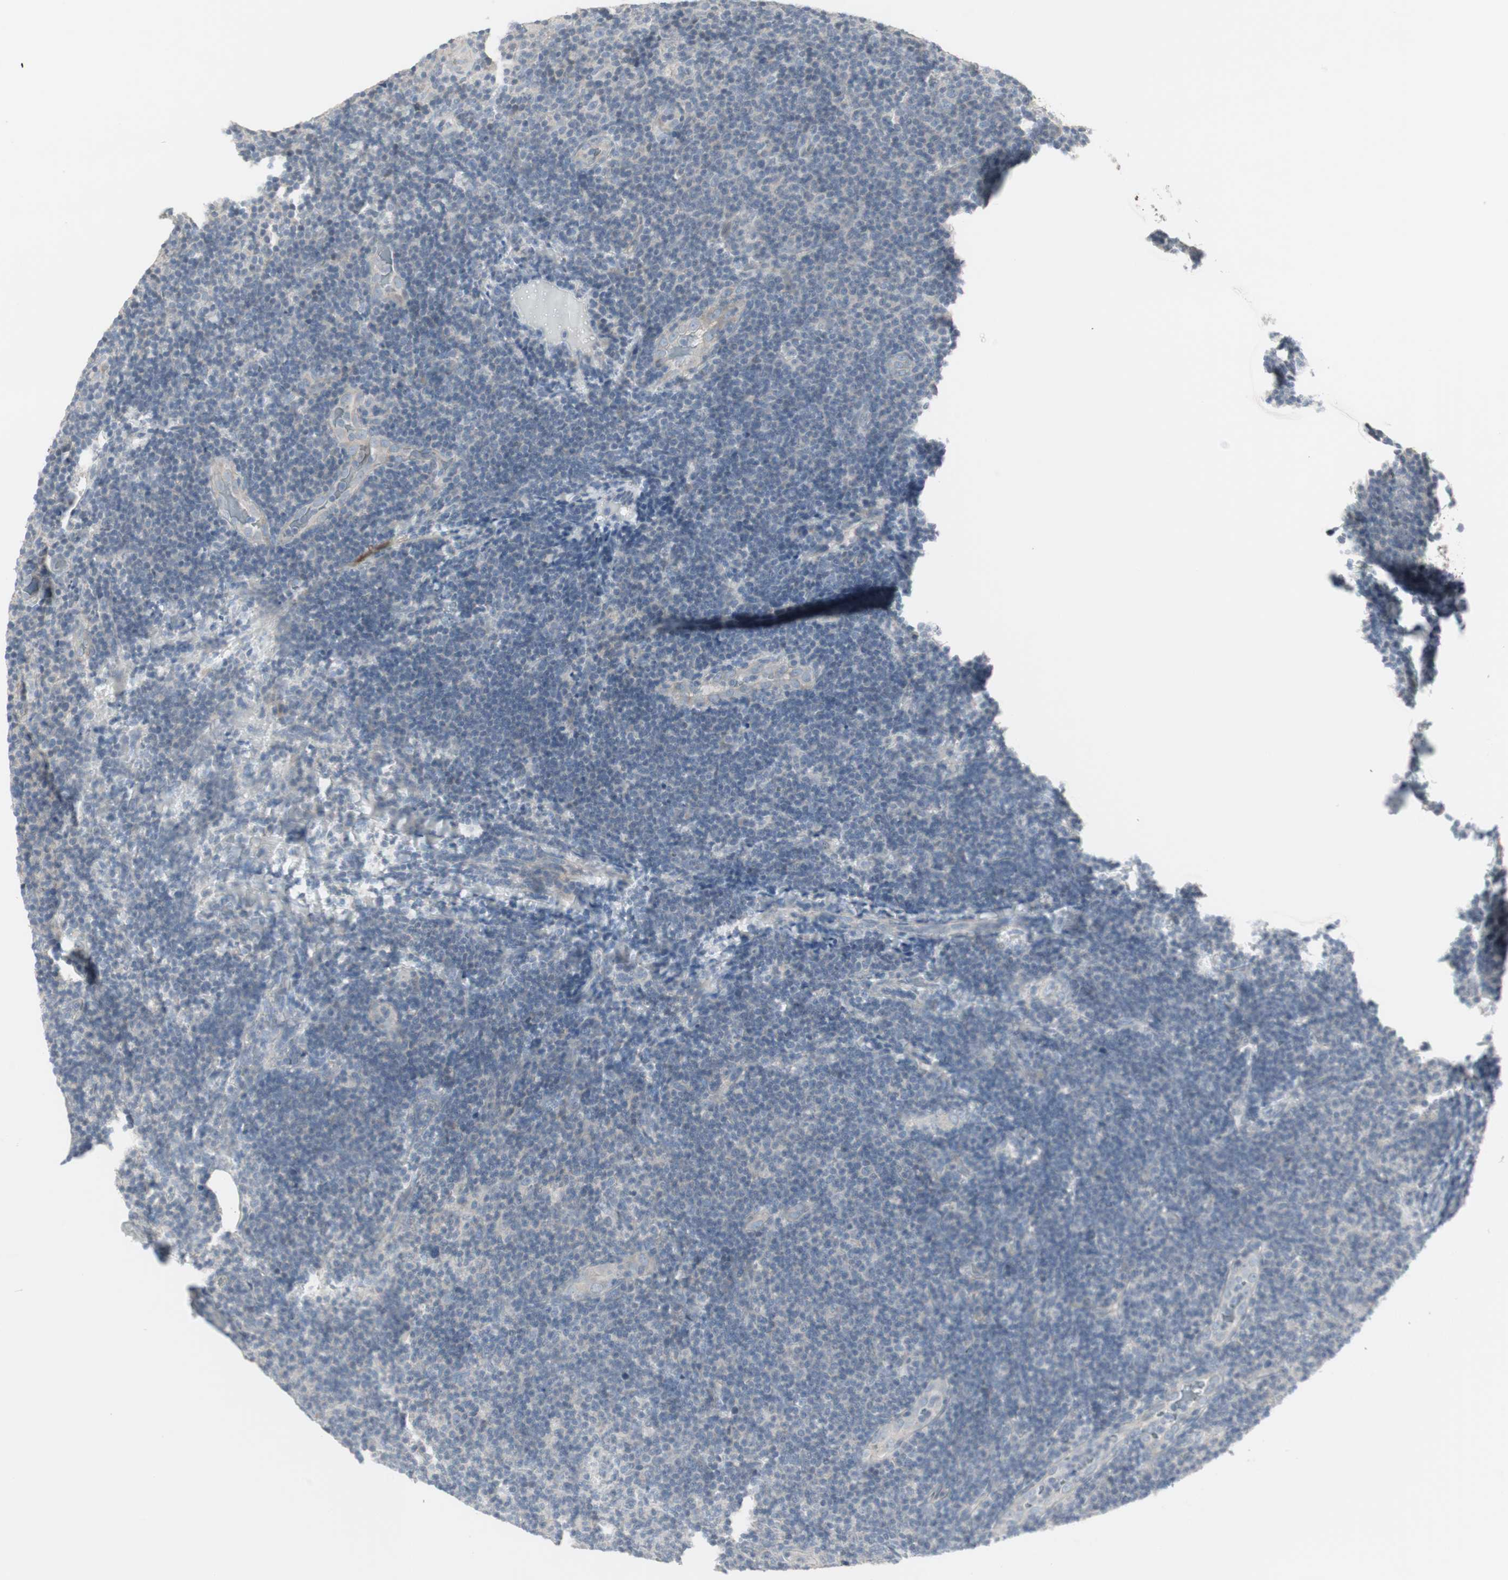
{"staining": {"intensity": "negative", "quantity": "none", "location": "none"}, "tissue": "lymphoma", "cell_type": "Tumor cells", "image_type": "cancer", "snomed": [{"axis": "morphology", "description": "Malignant lymphoma, non-Hodgkin's type, Low grade"}, {"axis": "topography", "description": "Lymph node"}], "caption": "A high-resolution image shows immunohistochemistry (IHC) staining of lymphoma, which reveals no significant positivity in tumor cells.", "gene": "DMPK", "patient": {"sex": "male", "age": 83}}